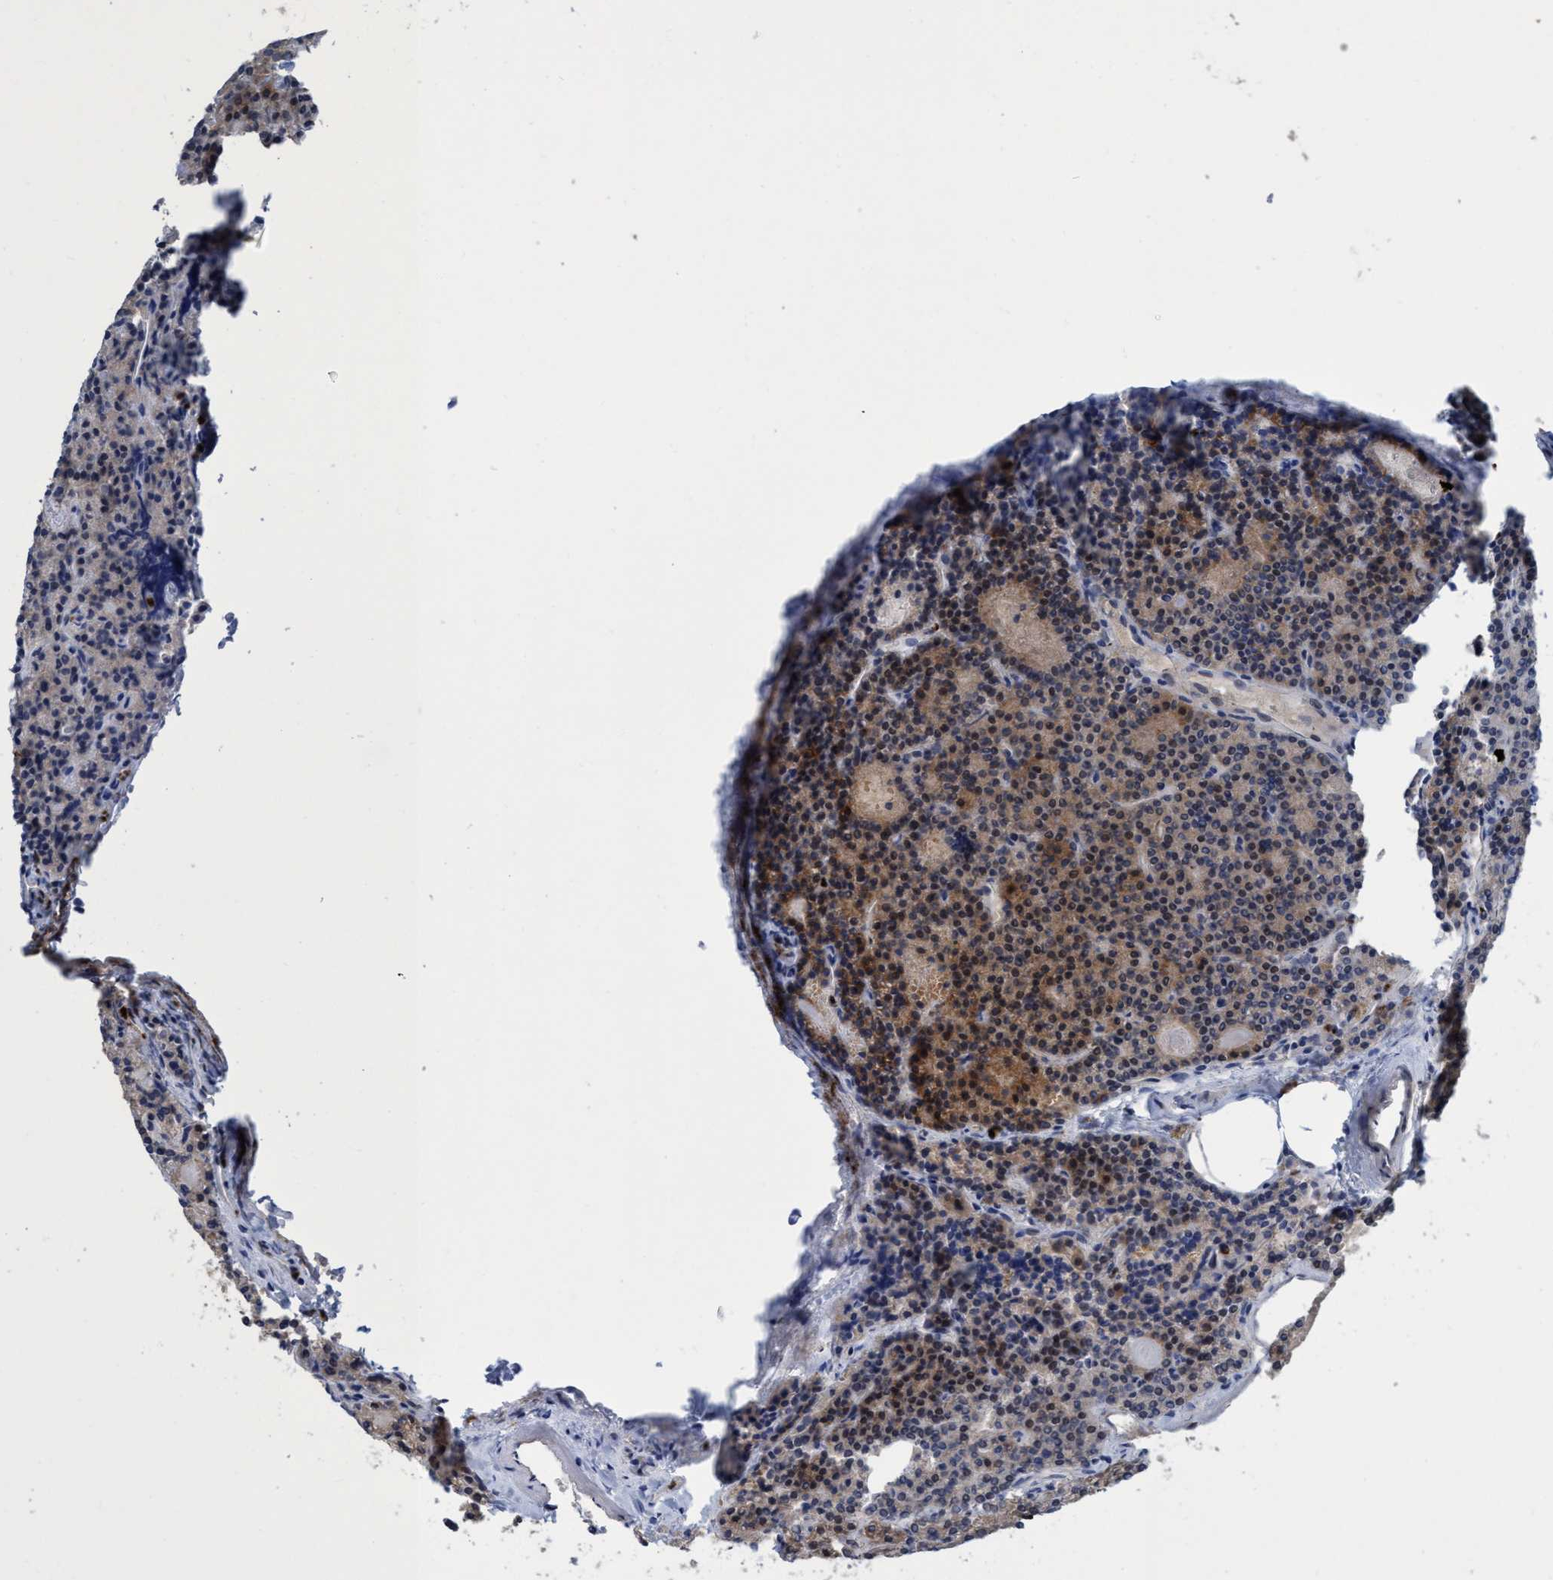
{"staining": {"intensity": "weak", "quantity": "25%-75%", "location": "cytoplasmic/membranous"}, "tissue": "parathyroid gland", "cell_type": "Glandular cells", "image_type": "normal", "snomed": [{"axis": "morphology", "description": "Normal tissue, NOS"}, {"axis": "morphology", "description": "Adenoma, NOS"}, {"axis": "topography", "description": "Parathyroid gland"}], "caption": "DAB immunohistochemical staining of benign parathyroid gland shows weak cytoplasmic/membranous protein expression in approximately 25%-75% of glandular cells. The staining was performed using DAB to visualize the protein expression in brown, while the nuclei were stained in blue with hematoxylin (Magnification: 20x).", "gene": "SEMA4D", "patient": {"sex": "female", "age": 57}}